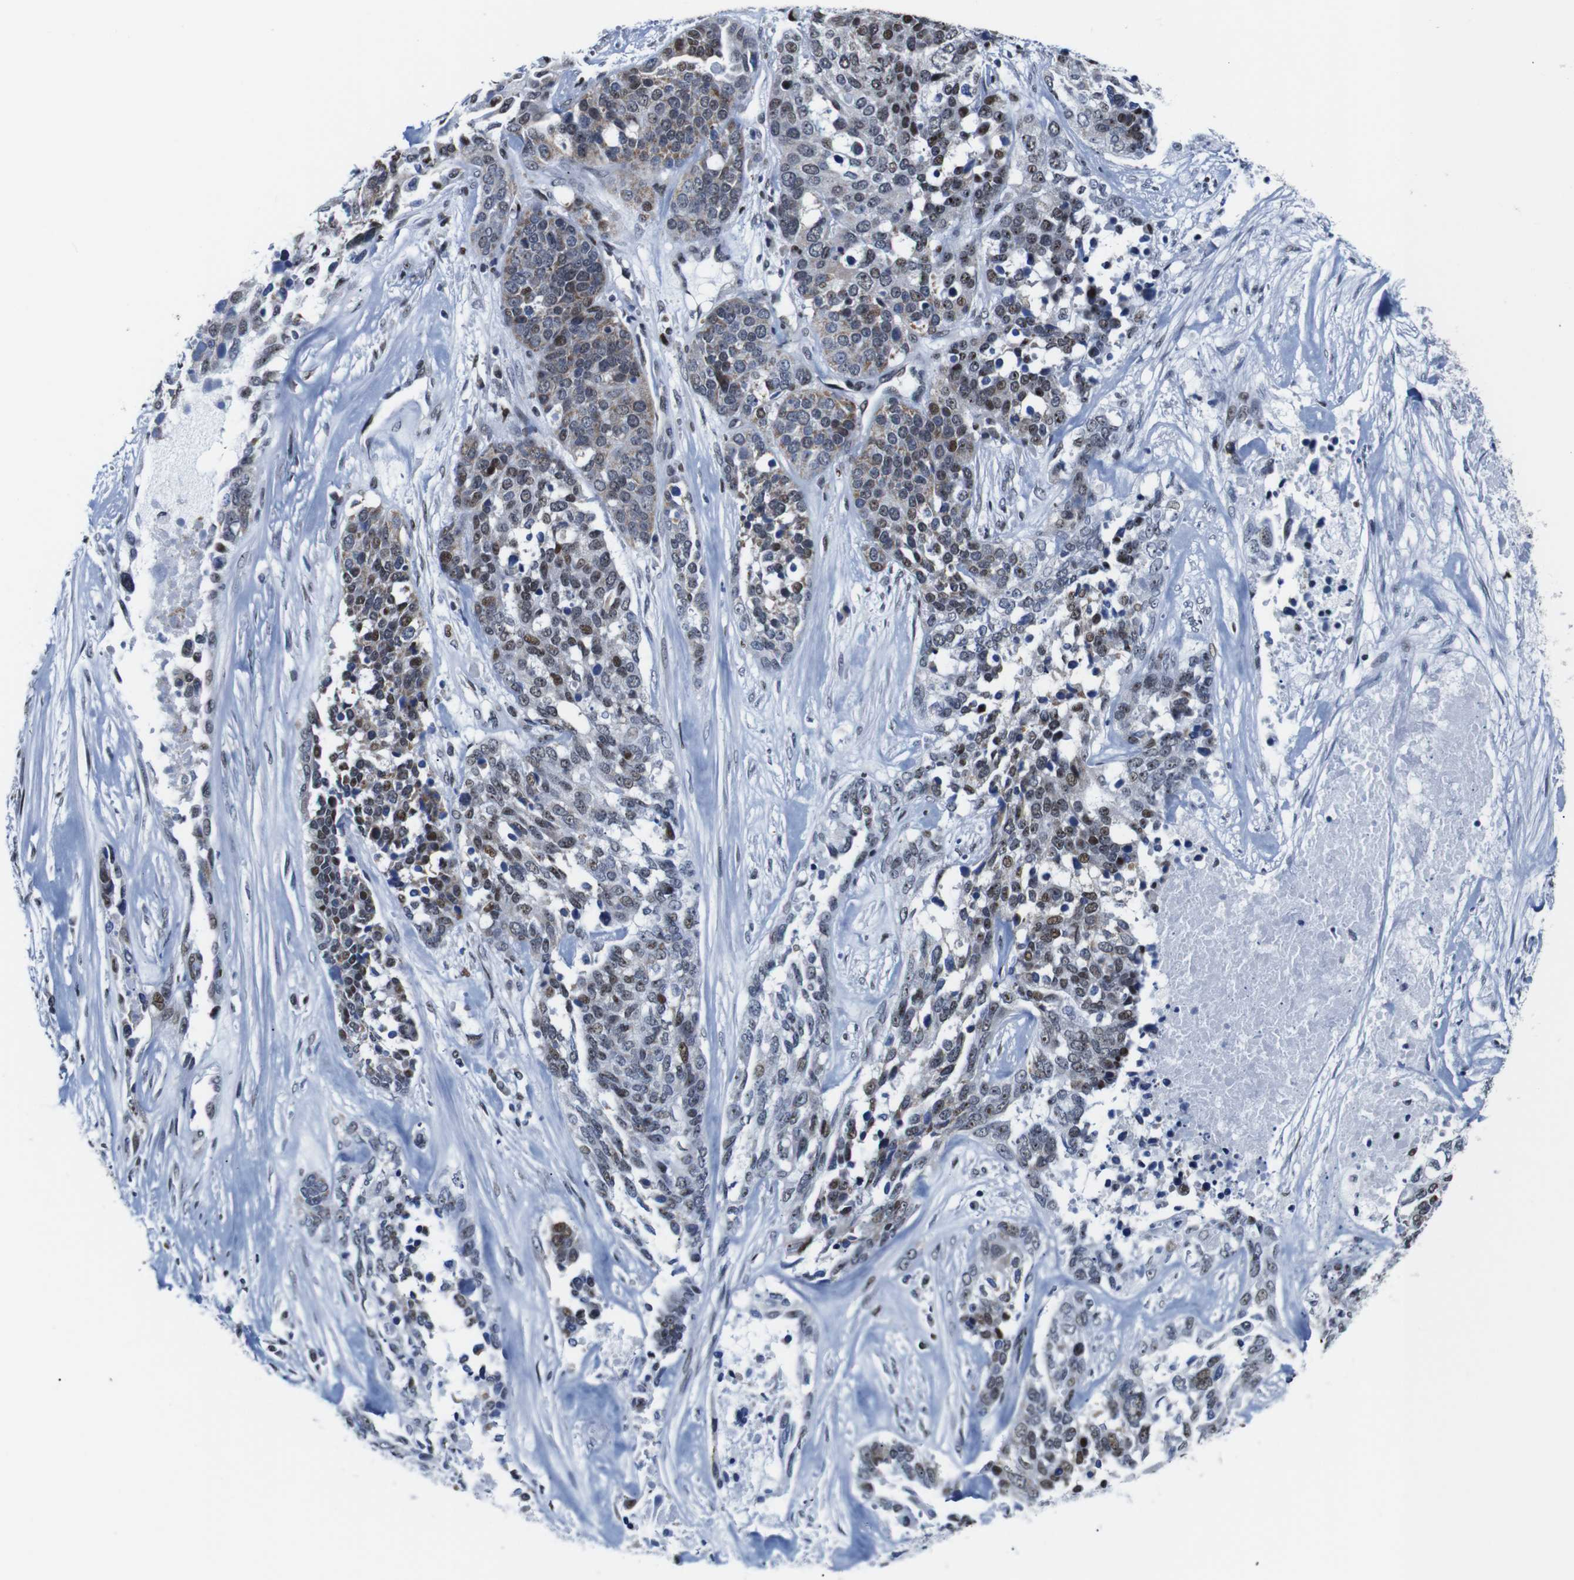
{"staining": {"intensity": "weak", "quantity": "25%-75%", "location": "cytoplasmic/membranous,nuclear"}, "tissue": "ovarian cancer", "cell_type": "Tumor cells", "image_type": "cancer", "snomed": [{"axis": "morphology", "description": "Cystadenocarcinoma, serous, NOS"}, {"axis": "topography", "description": "Ovary"}], "caption": "Immunohistochemical staining of serous cystadenocarcinoma (ovarian) reveals weak cytoplasmic/membranous and nuclear protein expression in about 25%-75% of tumor cells. (DAB (3,3'-diaminobenzidine) IHC, brown staining for protein, blue staining for nuclei).", "gene": "GATA6", "patient": {"sex": "female", "age": 44}}